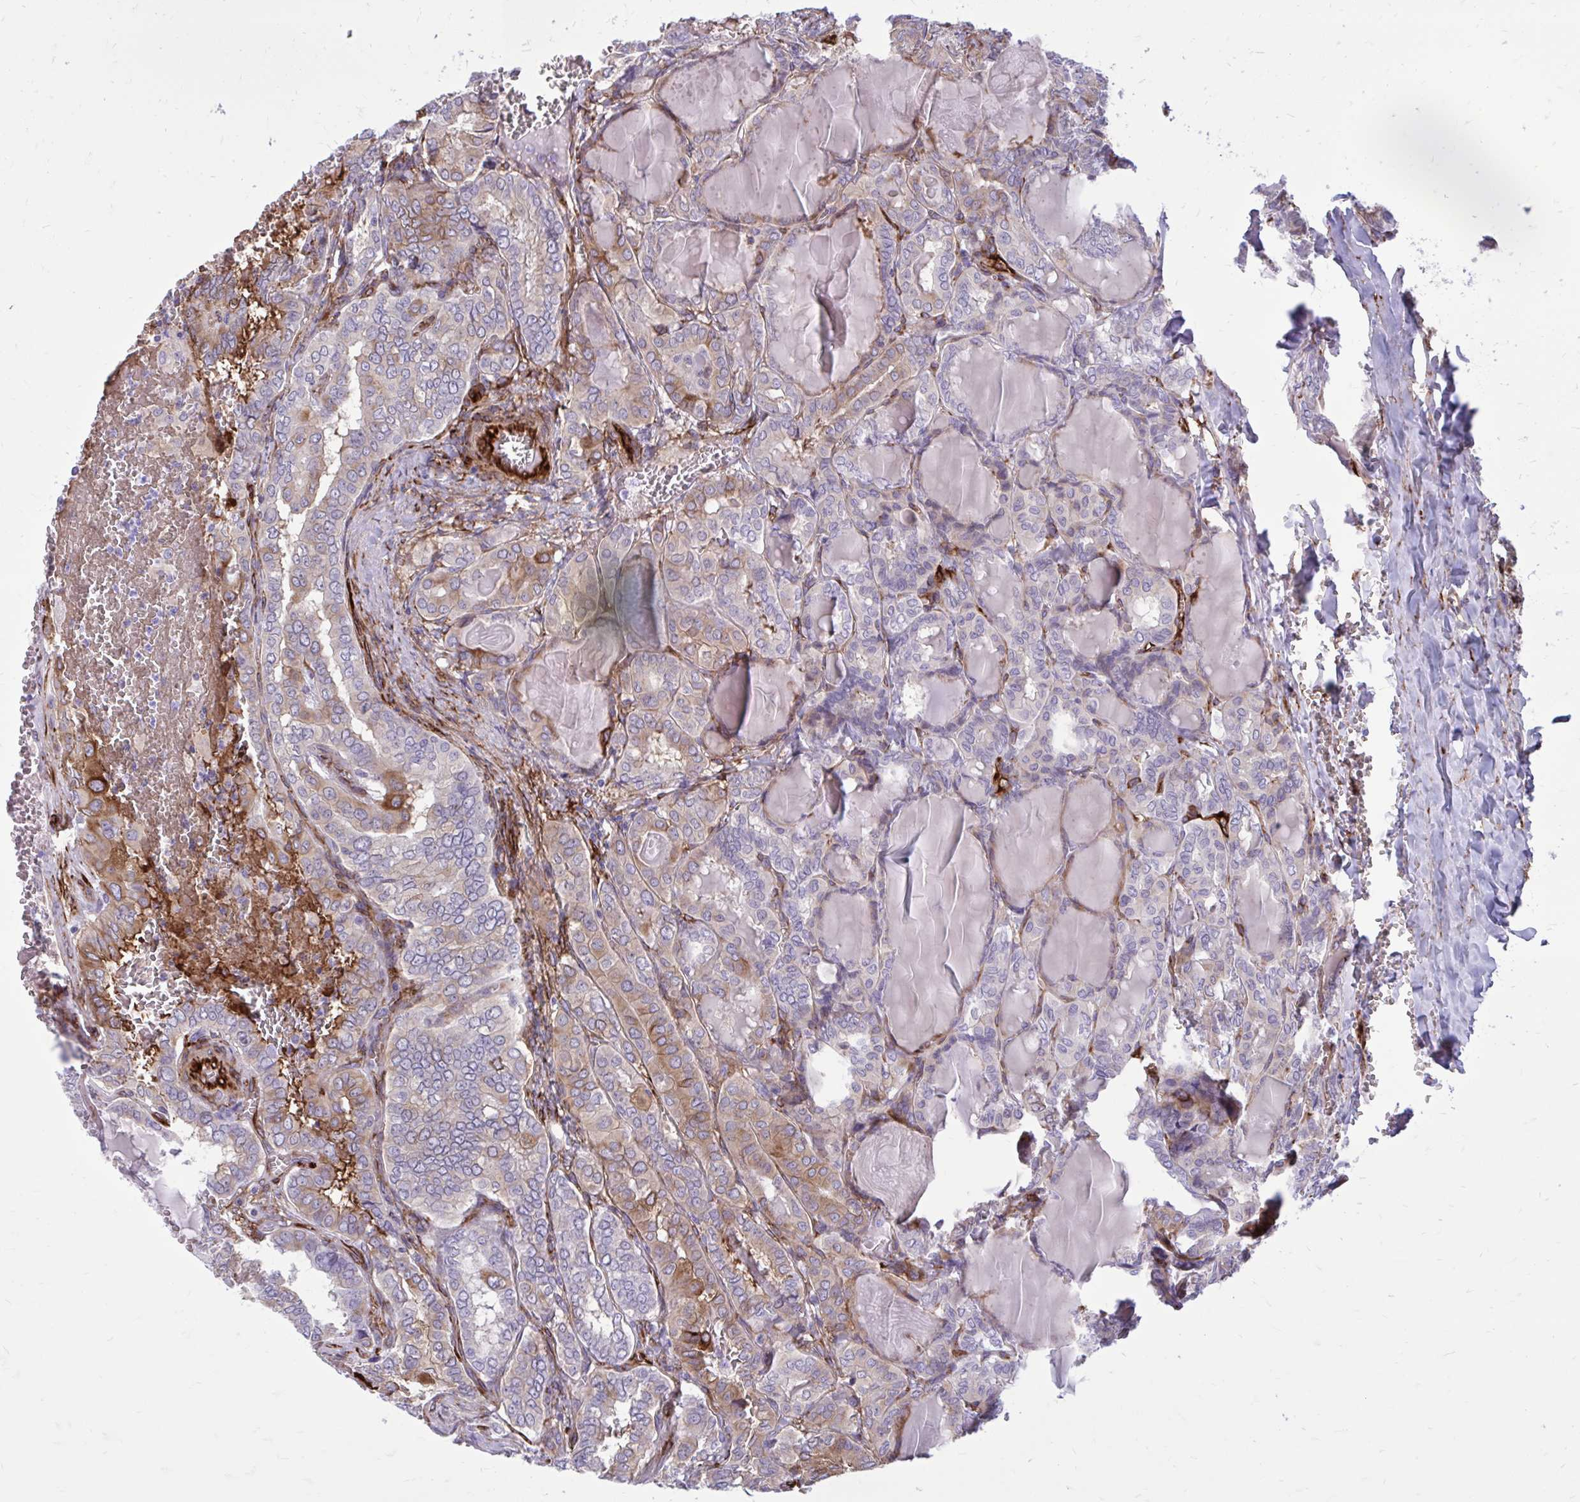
{"staining": {"intensity": "moderate", "quantity": "<25%", "location": "cytoplasmic/membranous"}, "tissue": "thyroid cancer", "cell_type": "Tumor cells", "image_type": "cancer", "snomed": [{"axis": "morphology", "description": "Papillary adenocarcinoma, NOS"}, {"axis": "topography", "description": "Thyroid gland"}], "caption": "Tumor cells show moderate cytoplasmic/membranous positivity in approximately <25% of cells in thyroid papillary adenocarcinoma.", "gene": "BEND5", "patient": {"sex": "female", "age": 46}}